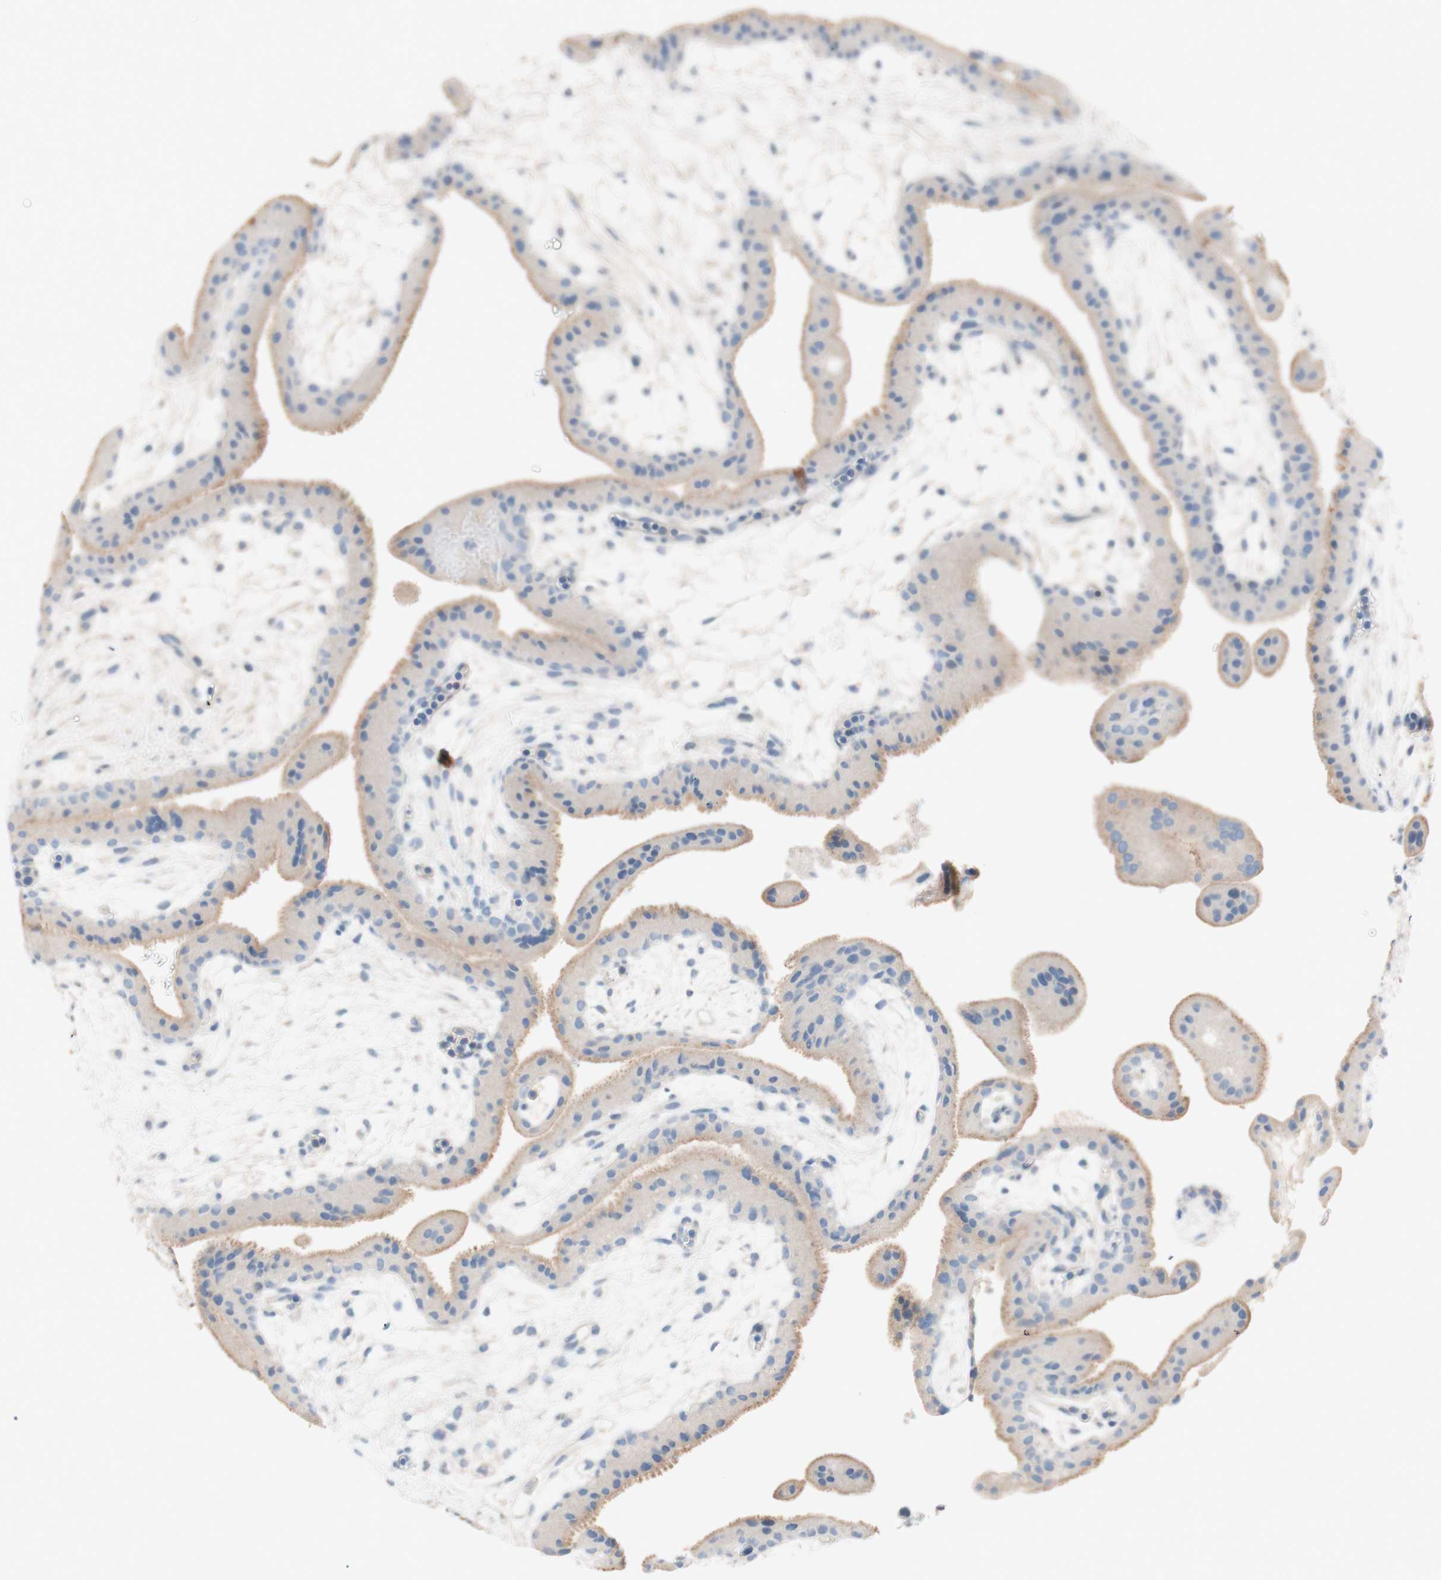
{"staining": {"intensity": "weak", "quantity": ">75%", "location": "cytoplasmic/membranous"}, "tissue": "placenta", "cell_type": "Trophoblastic cells", "image_type": "normal", "snomed": [{"axis": "morphology", "description": "Normal tissue, NOS"}, {"axis": "topography", "description": "Placenta"}], "caption": "Immunohistochemical staining of benign placenta reveals >75% levels of weak cytoplasmic/membranous protein expression in about >75% of trophoblastic cells.", "gene": "PACSIN1", "patient": {"sex": "female", "age": 19}}